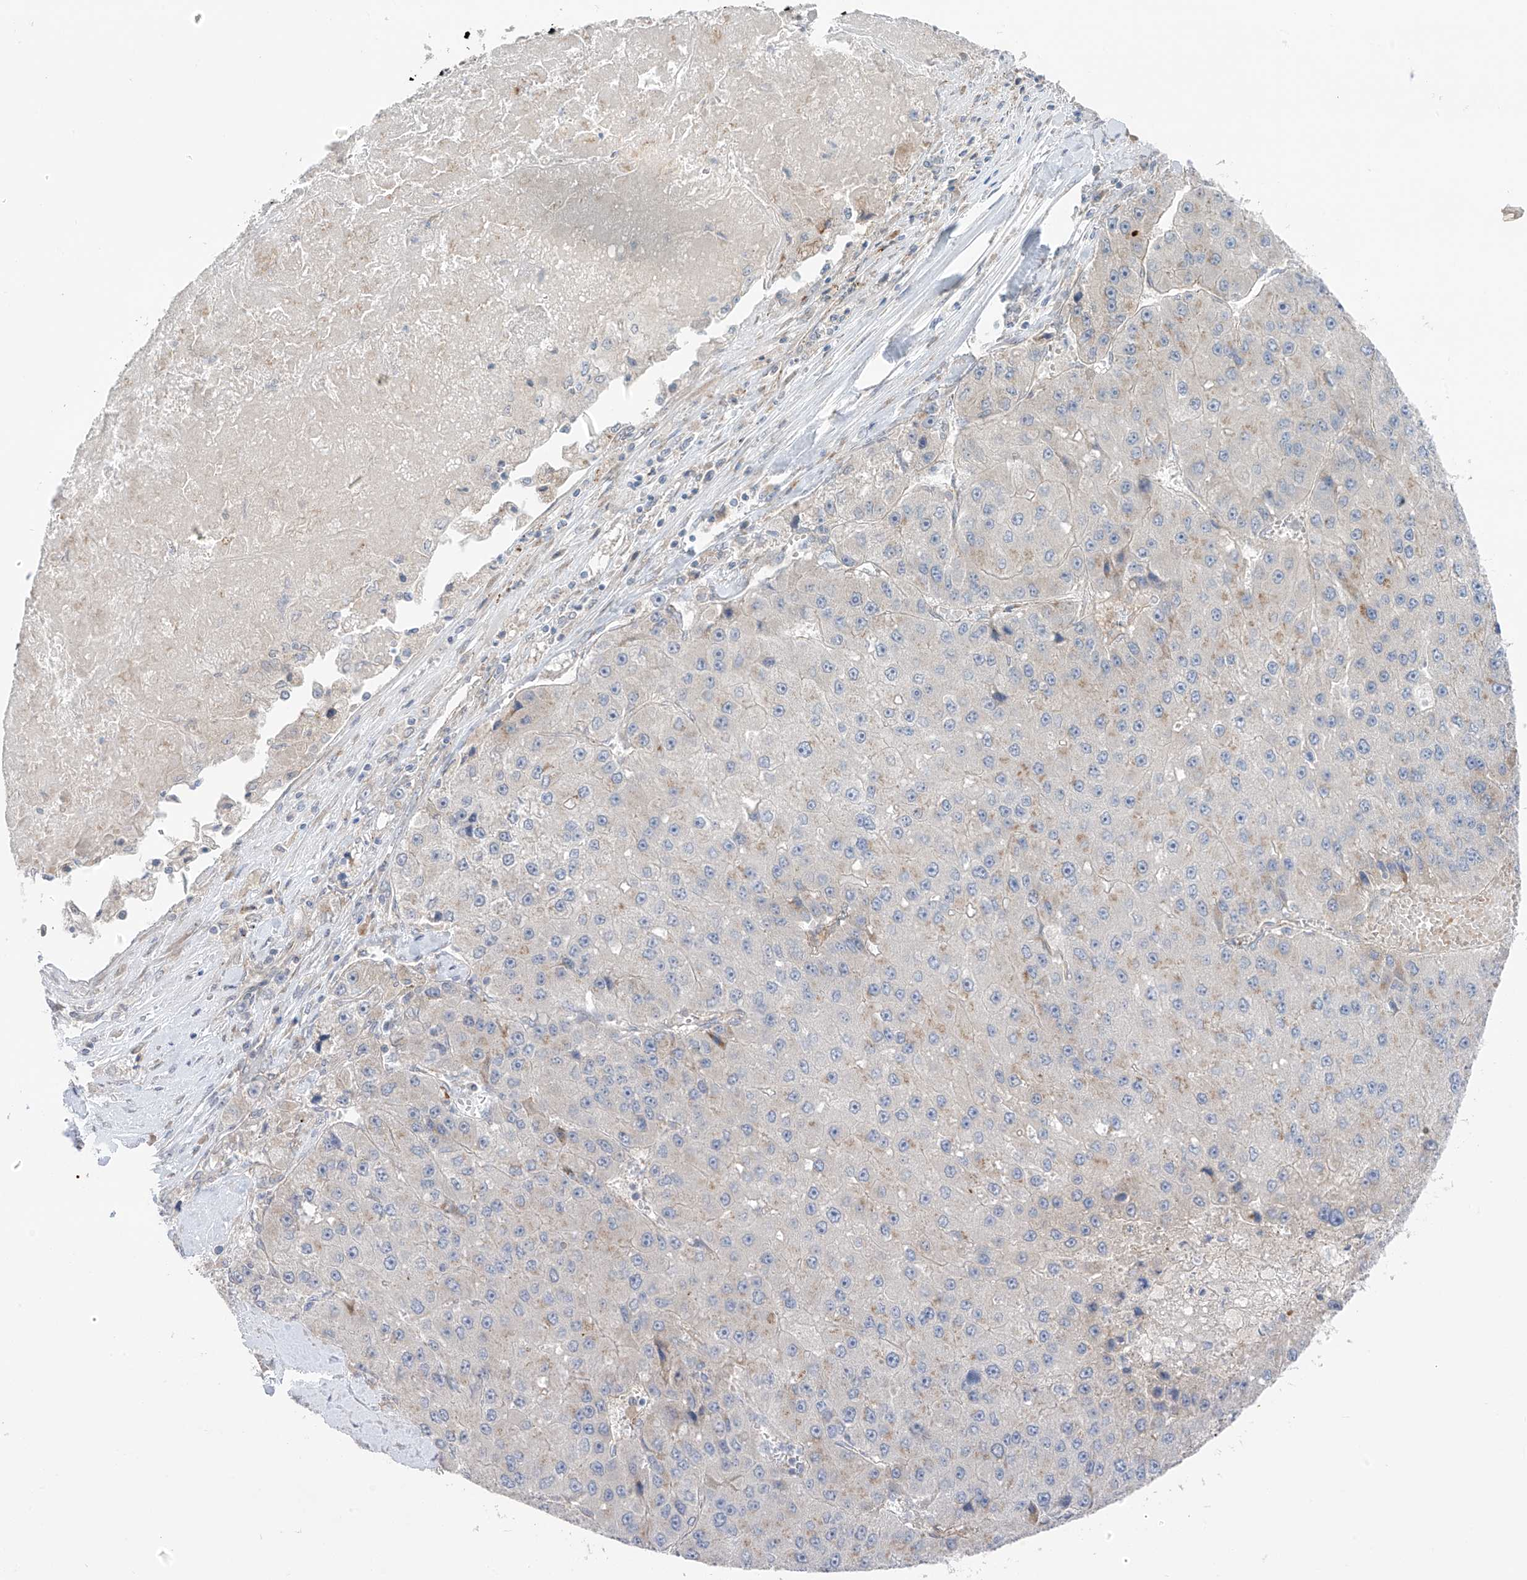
{"staining": {"intensity": "negative", "quantity": "none", "location": "none"}, "tissue": "liver cancer", "cell_type": "Tumor cells", "image_type": "cancer", "snomed": [{"axis": "morphology", "description": "Carcinoma, Hepatocellular, NOS"}, {"axis": "topography", "description": "Liver"}], "caption": "High power microscopy micrograph of an immunohistochemistry photomicrograph of hepatocellular carcinoma (liver), revealing no significant expression in tumor cells.", "gene": "NALCN", "patient": {"sex": "female", "age": 73}}